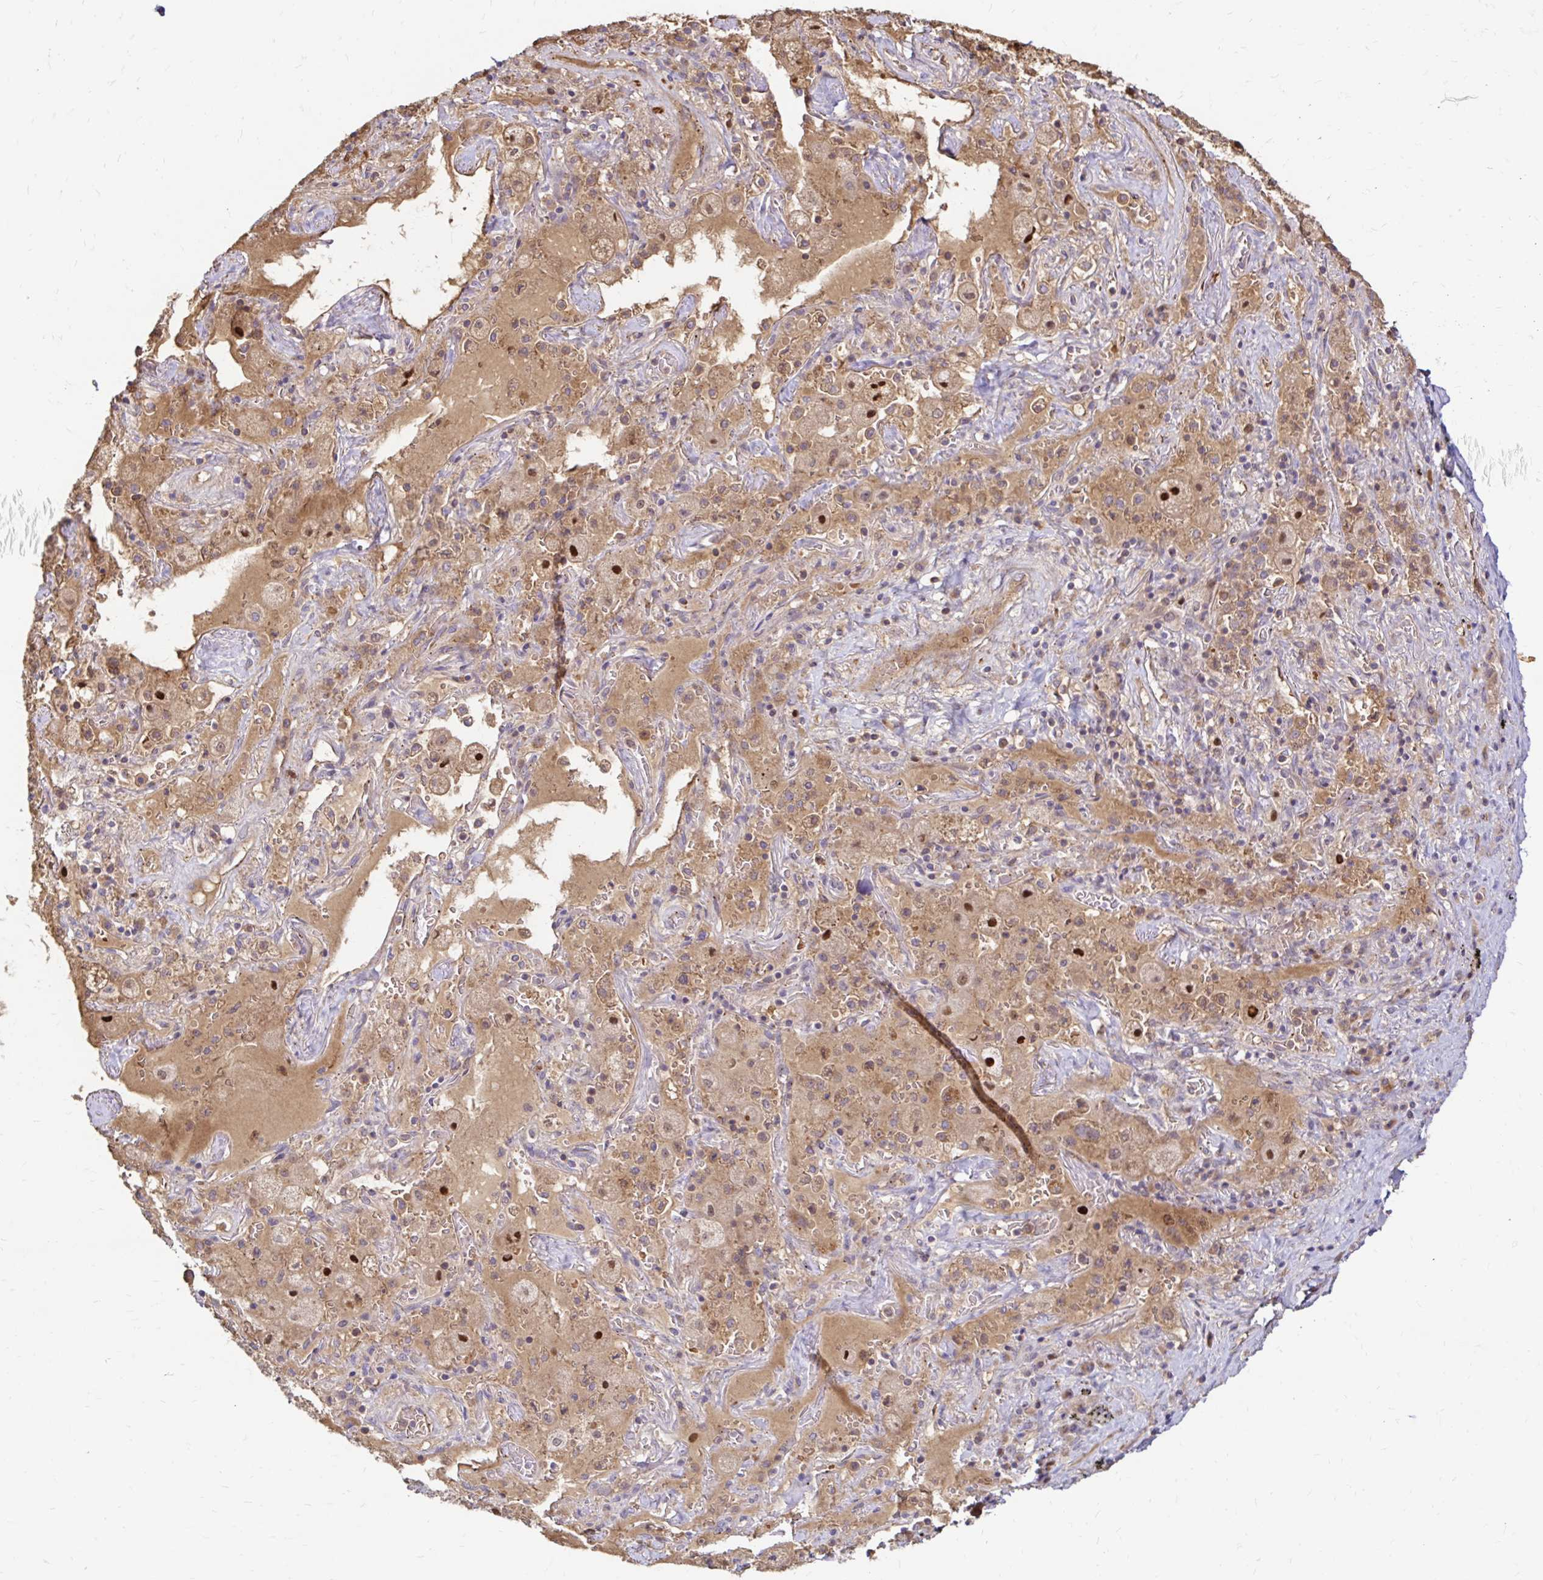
{"staining": {"intensity": "negative", "quantity": "none", "location": "none"}, "tissue": "adipose tissue", "cell_type": "Adipocytes", "image_type": "normal", "snomed": [{"axis": "morphology", "description": "Normal tissue, NOS"}, {"axis": "topography", "description": "Cartilage tissue"}, {"axis": "topography", "description": "Bronchus"}], "caption": "Immunohistochemistry (IHC) image of unremarkable adipose tissue: adipose tissue stained with DAB (3,3'-diaminobenzidine) reveals no significant protein staining in adipocytes.", "gene": "ARHGEF37", "patient": {"sex": "male", "age": 64}}